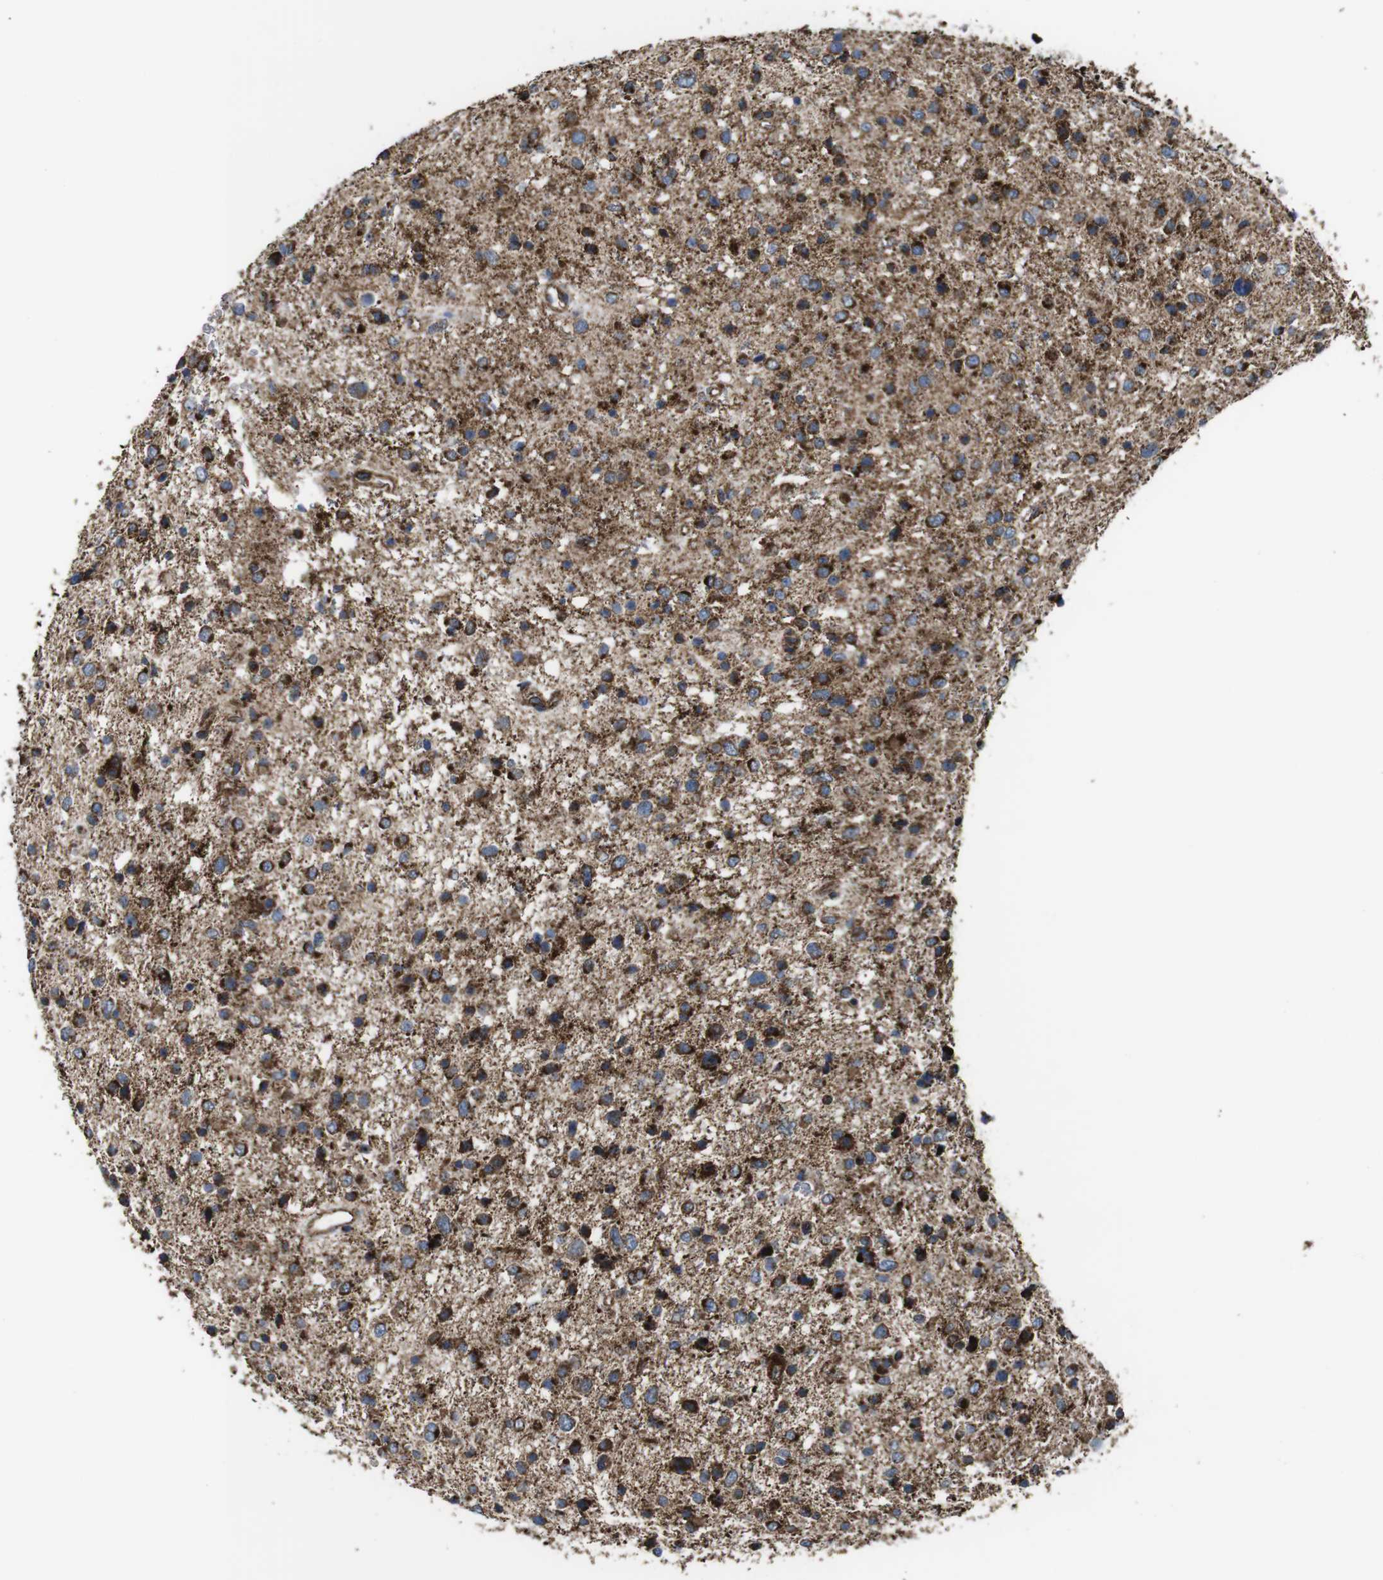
{"staining": {"intensity": "strong", "quantity": "25%-75%", "location": "cytoplasmic/membranous"}, "tissue": "glioma", "cell_type": "Tumor cells", "image_type": "cancer", "snomed": [{"axis": "morphology", "description": "Glioma, malignant, Low grade"}, {"axis": "topography", "description": "Brain"}], "caption": "The image shows staining of malignant glioma (low-grade), revealing strong cytoplasmic/membranous protein staining (brown color) within tumor cells.", "gene": "HK1", "patient": {"sex": "female", "age": 37}}